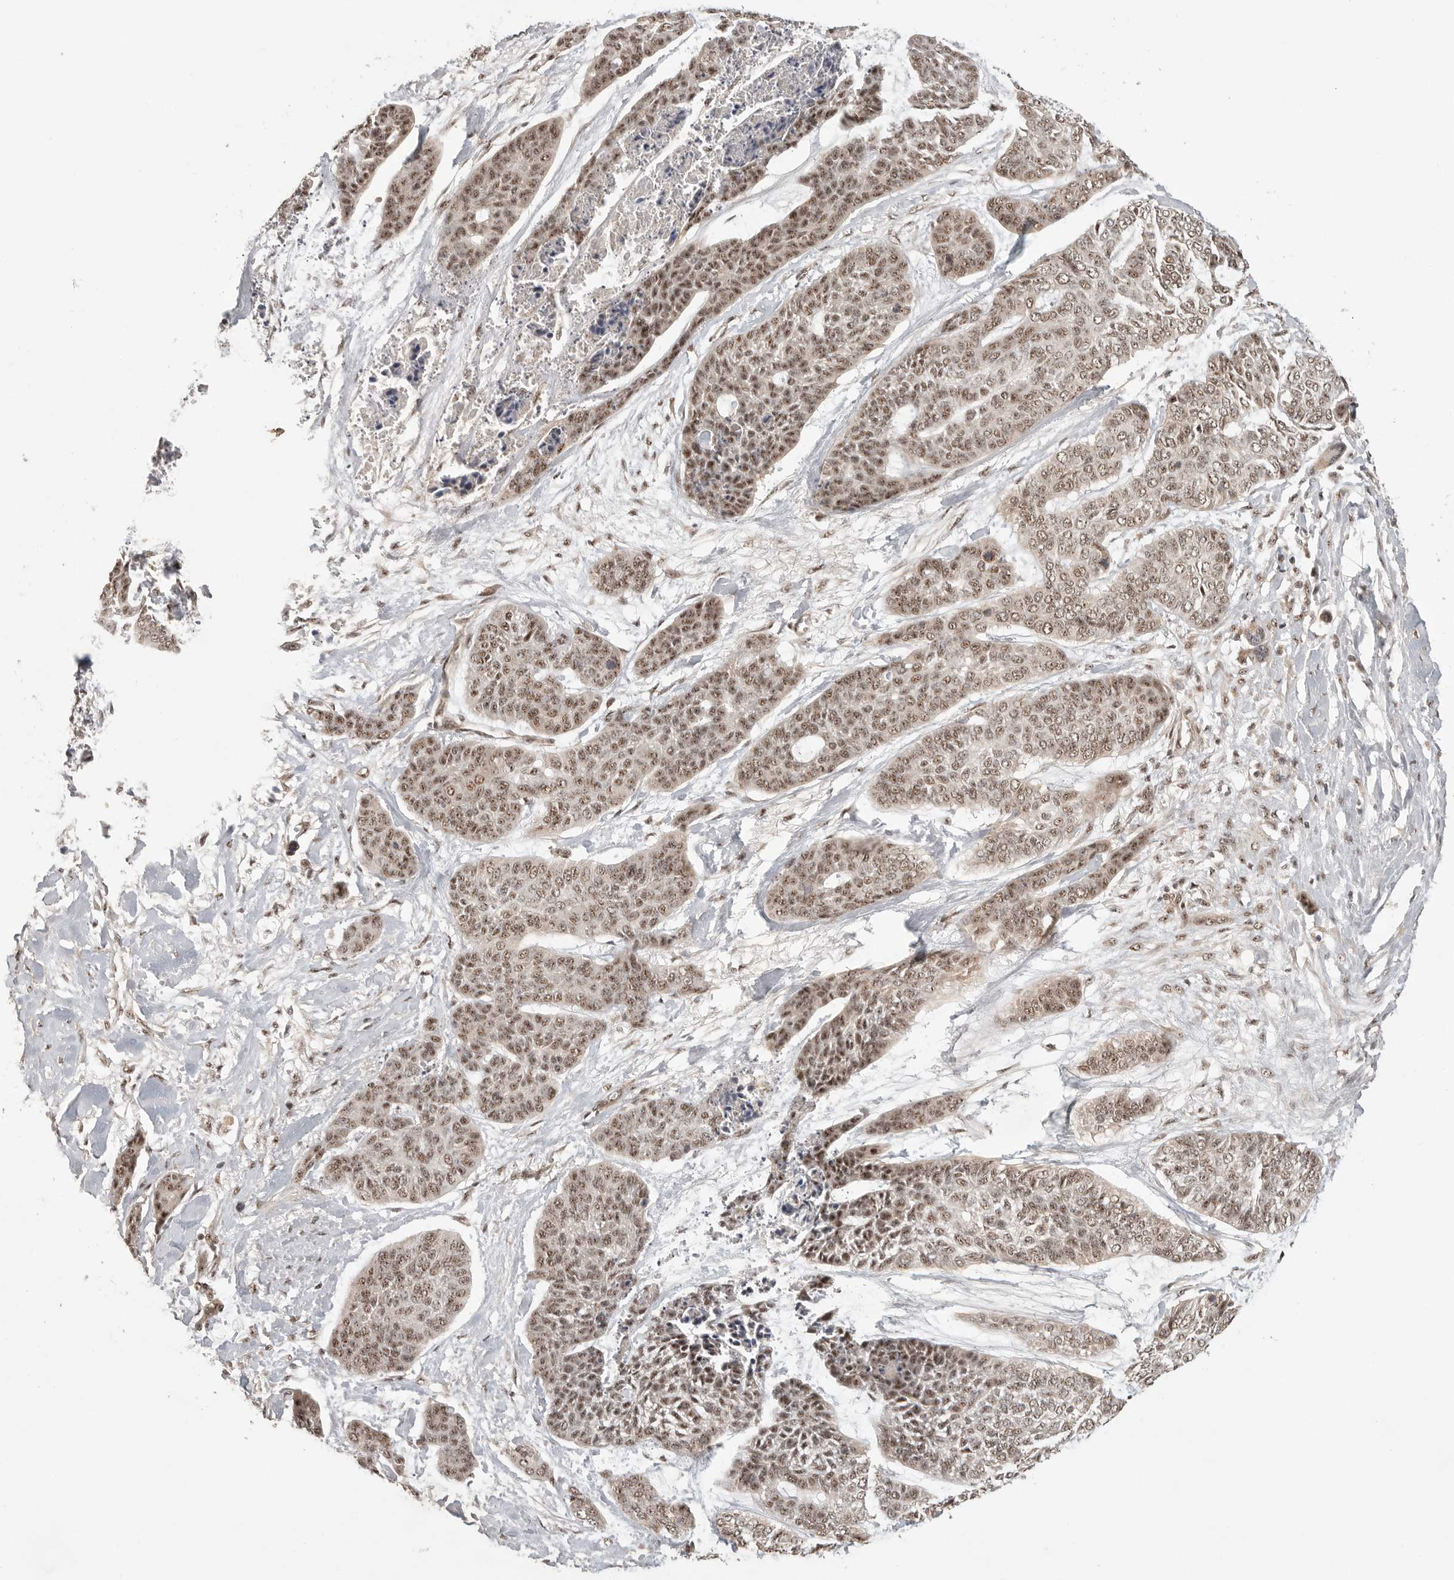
{"staining": {"intensity": "moderate", "quantity": ">75%", "location": "nuclear"}, "tissue": "skin cancer", "cell_type": "Tumor cells", "image_type": "cancer", "snomed": [{"axis": "morphology", "description": "Basal cell carcinoma"}, {"axis": "topography", "description": "Skin"}], "caption": "Skin cancer stained with a protein marker demonstrates moderate staining in tumor cells.", "gene": "POMP", "patient": {"sex": "female", "age": 64}}